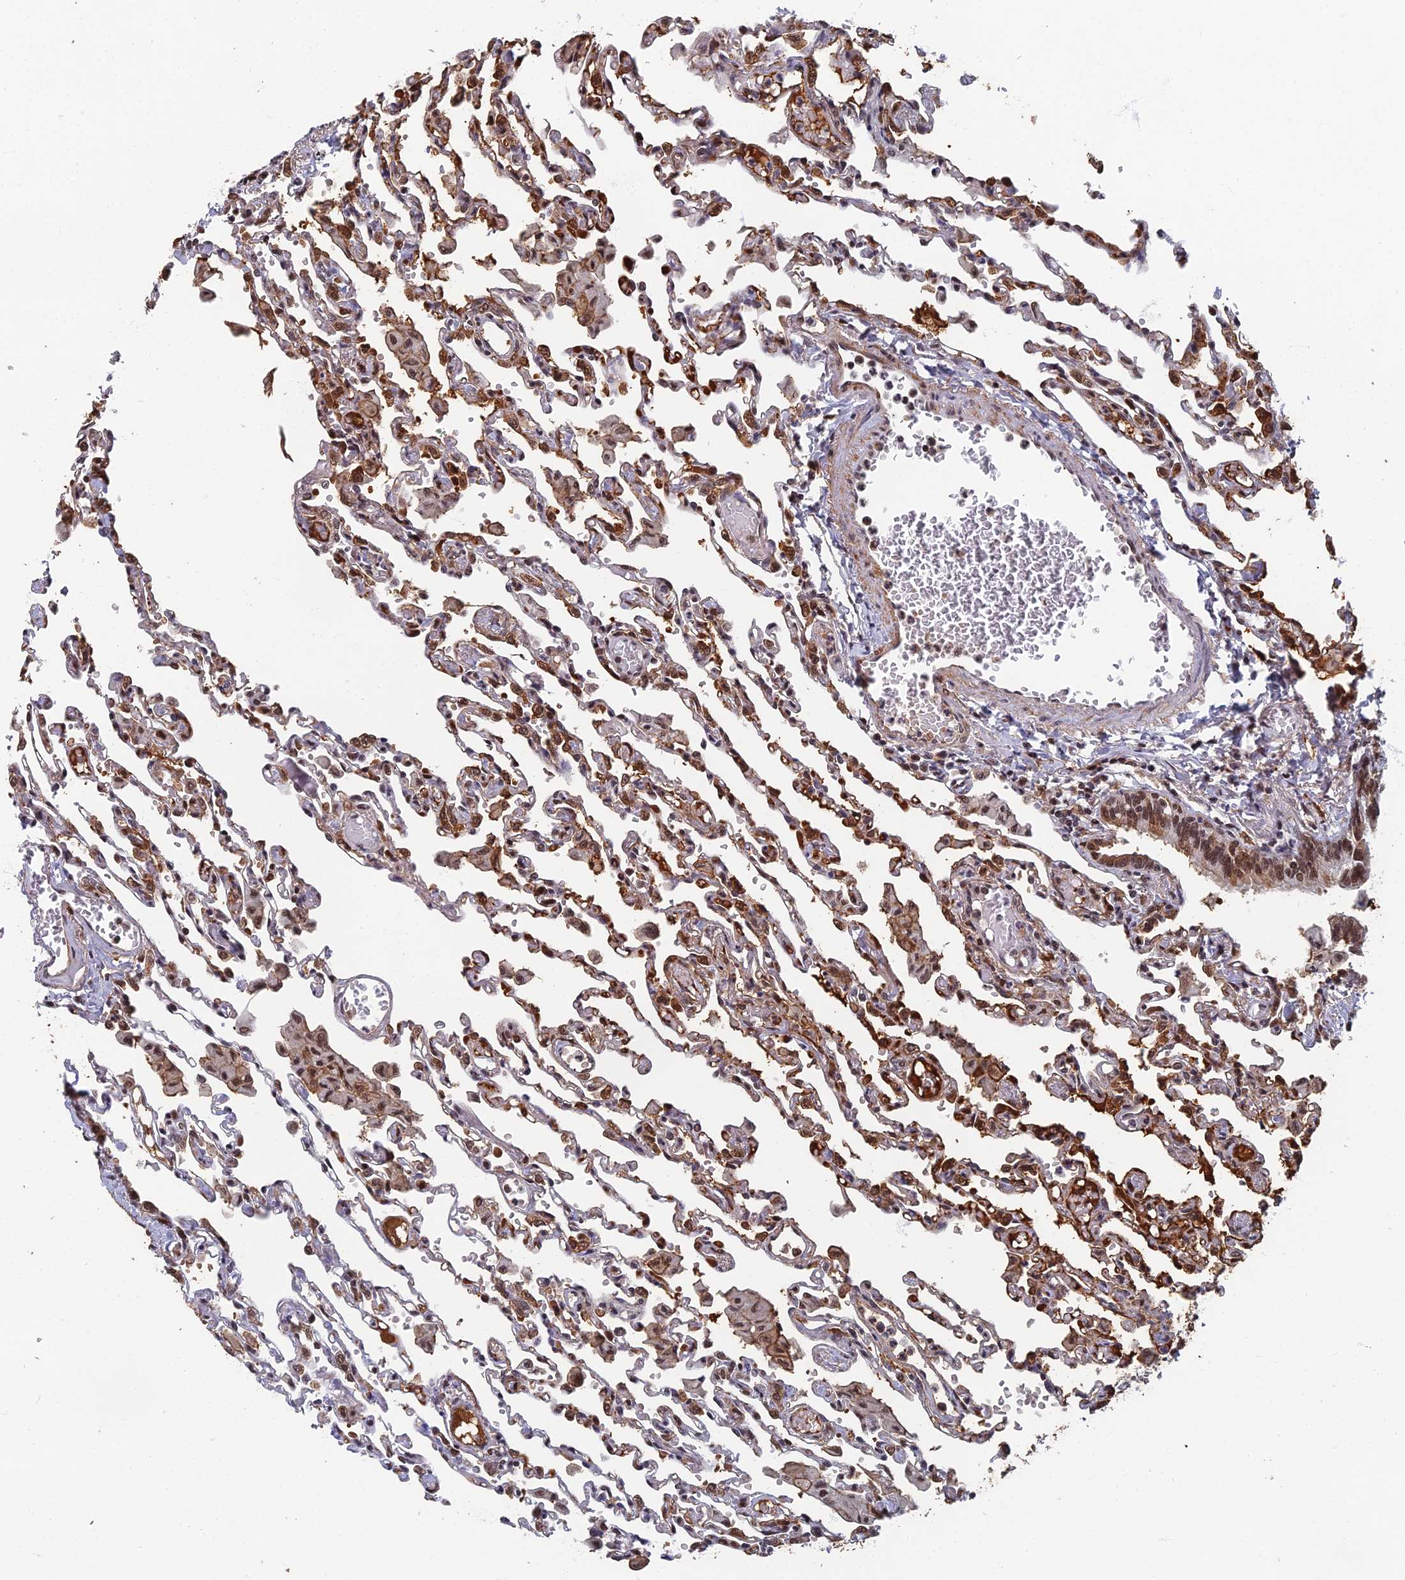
{"staining": {"intensity": "moderate", "quantity": "25%-75%", "location": "nuclear"}, "tissue": "lung", "cell_type": "Alveolar cells", "image_type": "normal", "snomed": [{"axis": "morphology", "description": "Normal tissue, NOS"}, {"axis": "topography", "description": "Bronchus"}, {"axis": "topography", "description": "Lung"}], "caption": "Normal lung demonstrates moderate nuclear staining in about 25%-75% of alveolar cells, visualized by immunohistochemistry. (Stains: DAB (3,3'-diaminobenzidine) in brown, nuclei in blue, Microscopy: brightfield microscopy at high magnification).", "gene": "TAF13", "patient": {"sex": "female", "age": 49}}